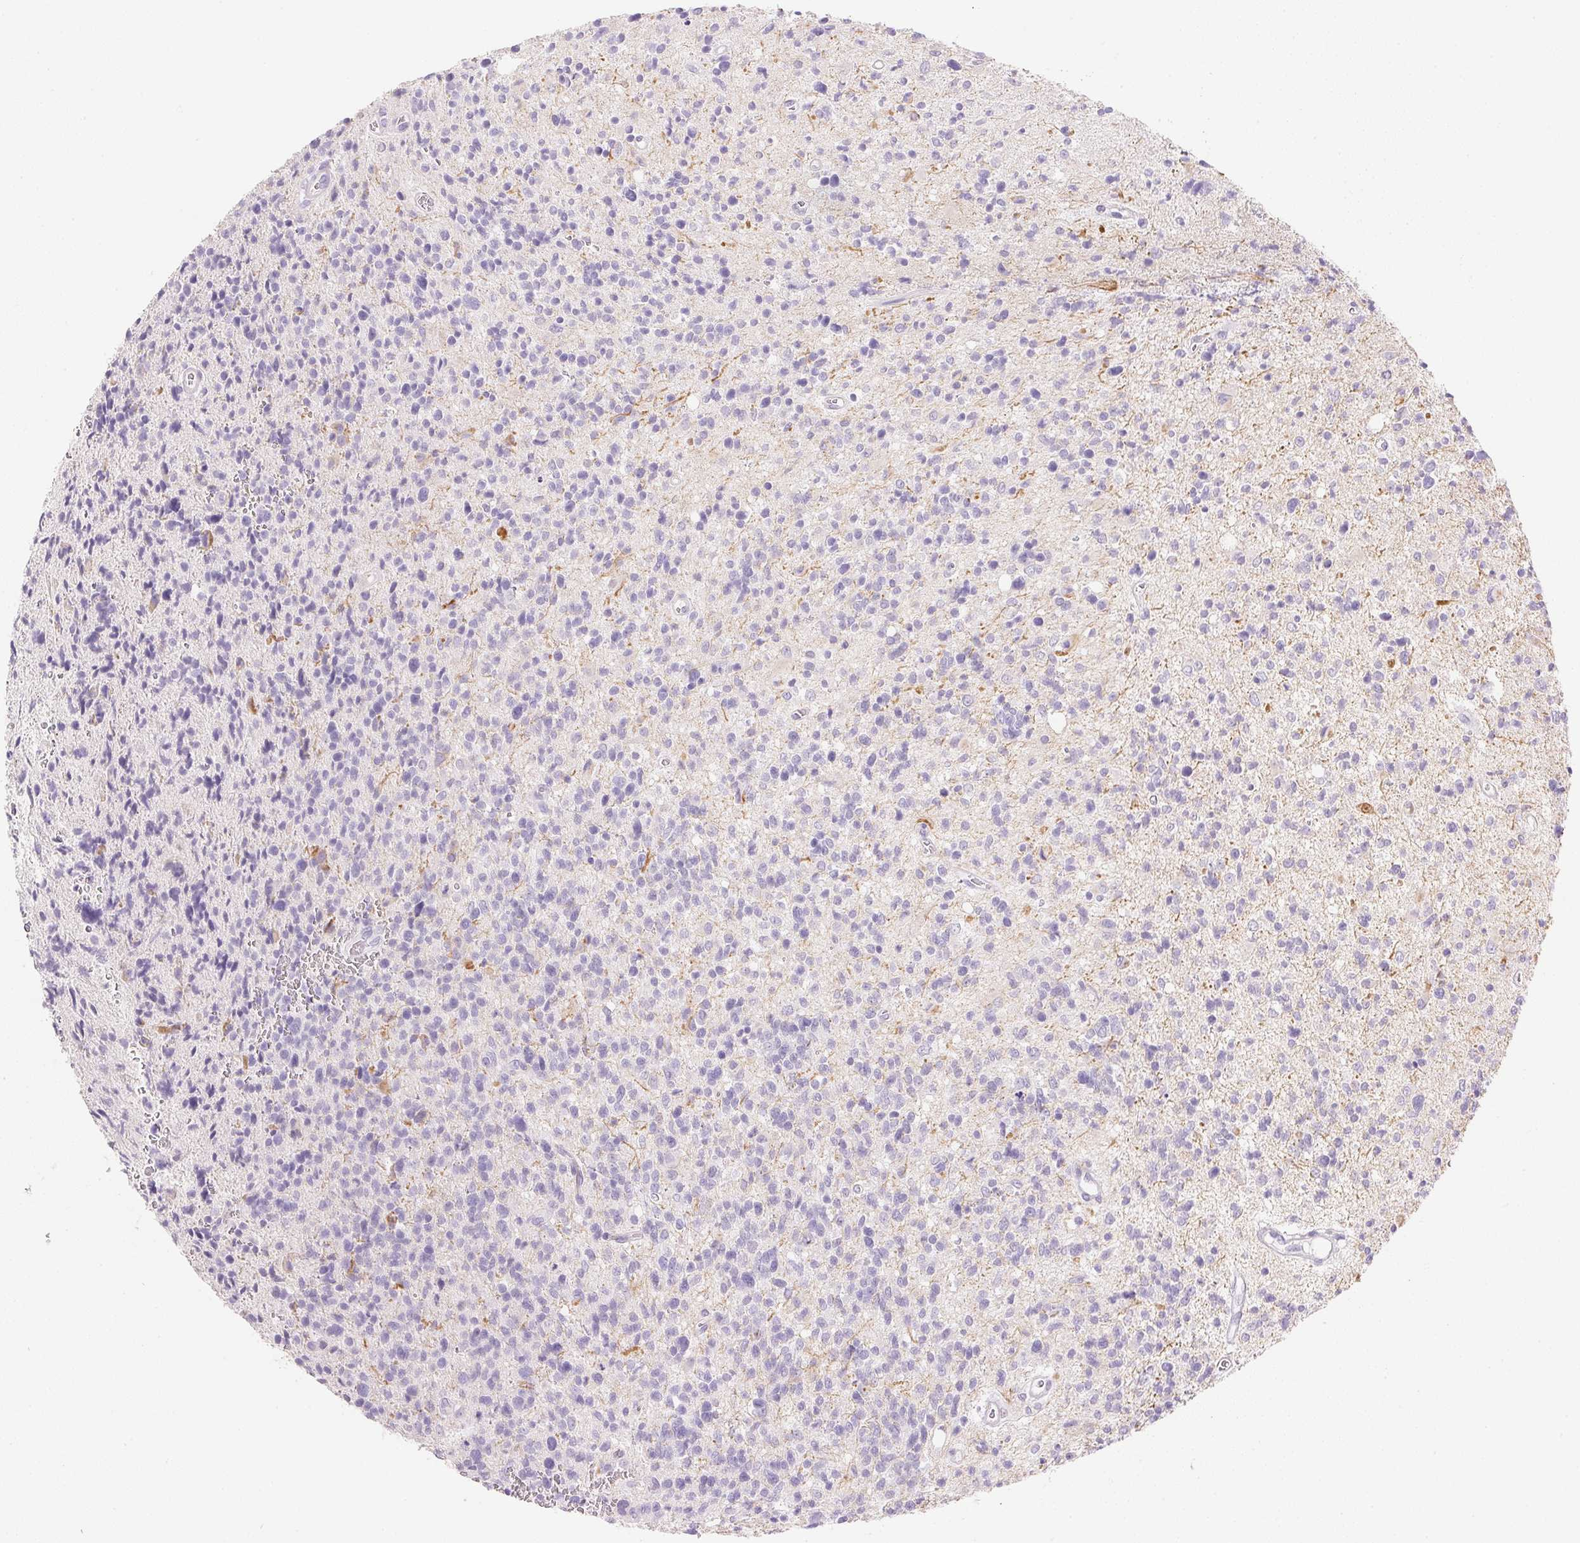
{"staining": {"intensity": "negative", "quantity": "none", "location": "none"}, "tissue": "glioma", "cell_type": "Tumor cells", "image_type": "cancer", "snomed": [{"axis": "morphology", "description": "Glioma, malignant, High grade"}, {"axis": "topography", "description": "Brain"}], "caption": "The image reveals no staining of tumor cells in glioma. The staining is performed using DAB (3,3'-diaminobenzidine) brown chromogen with nuclei counter-stained in using hematoxylin.", "gene": "KCNE2", "patient": {"sex": "male", "age": 29}}